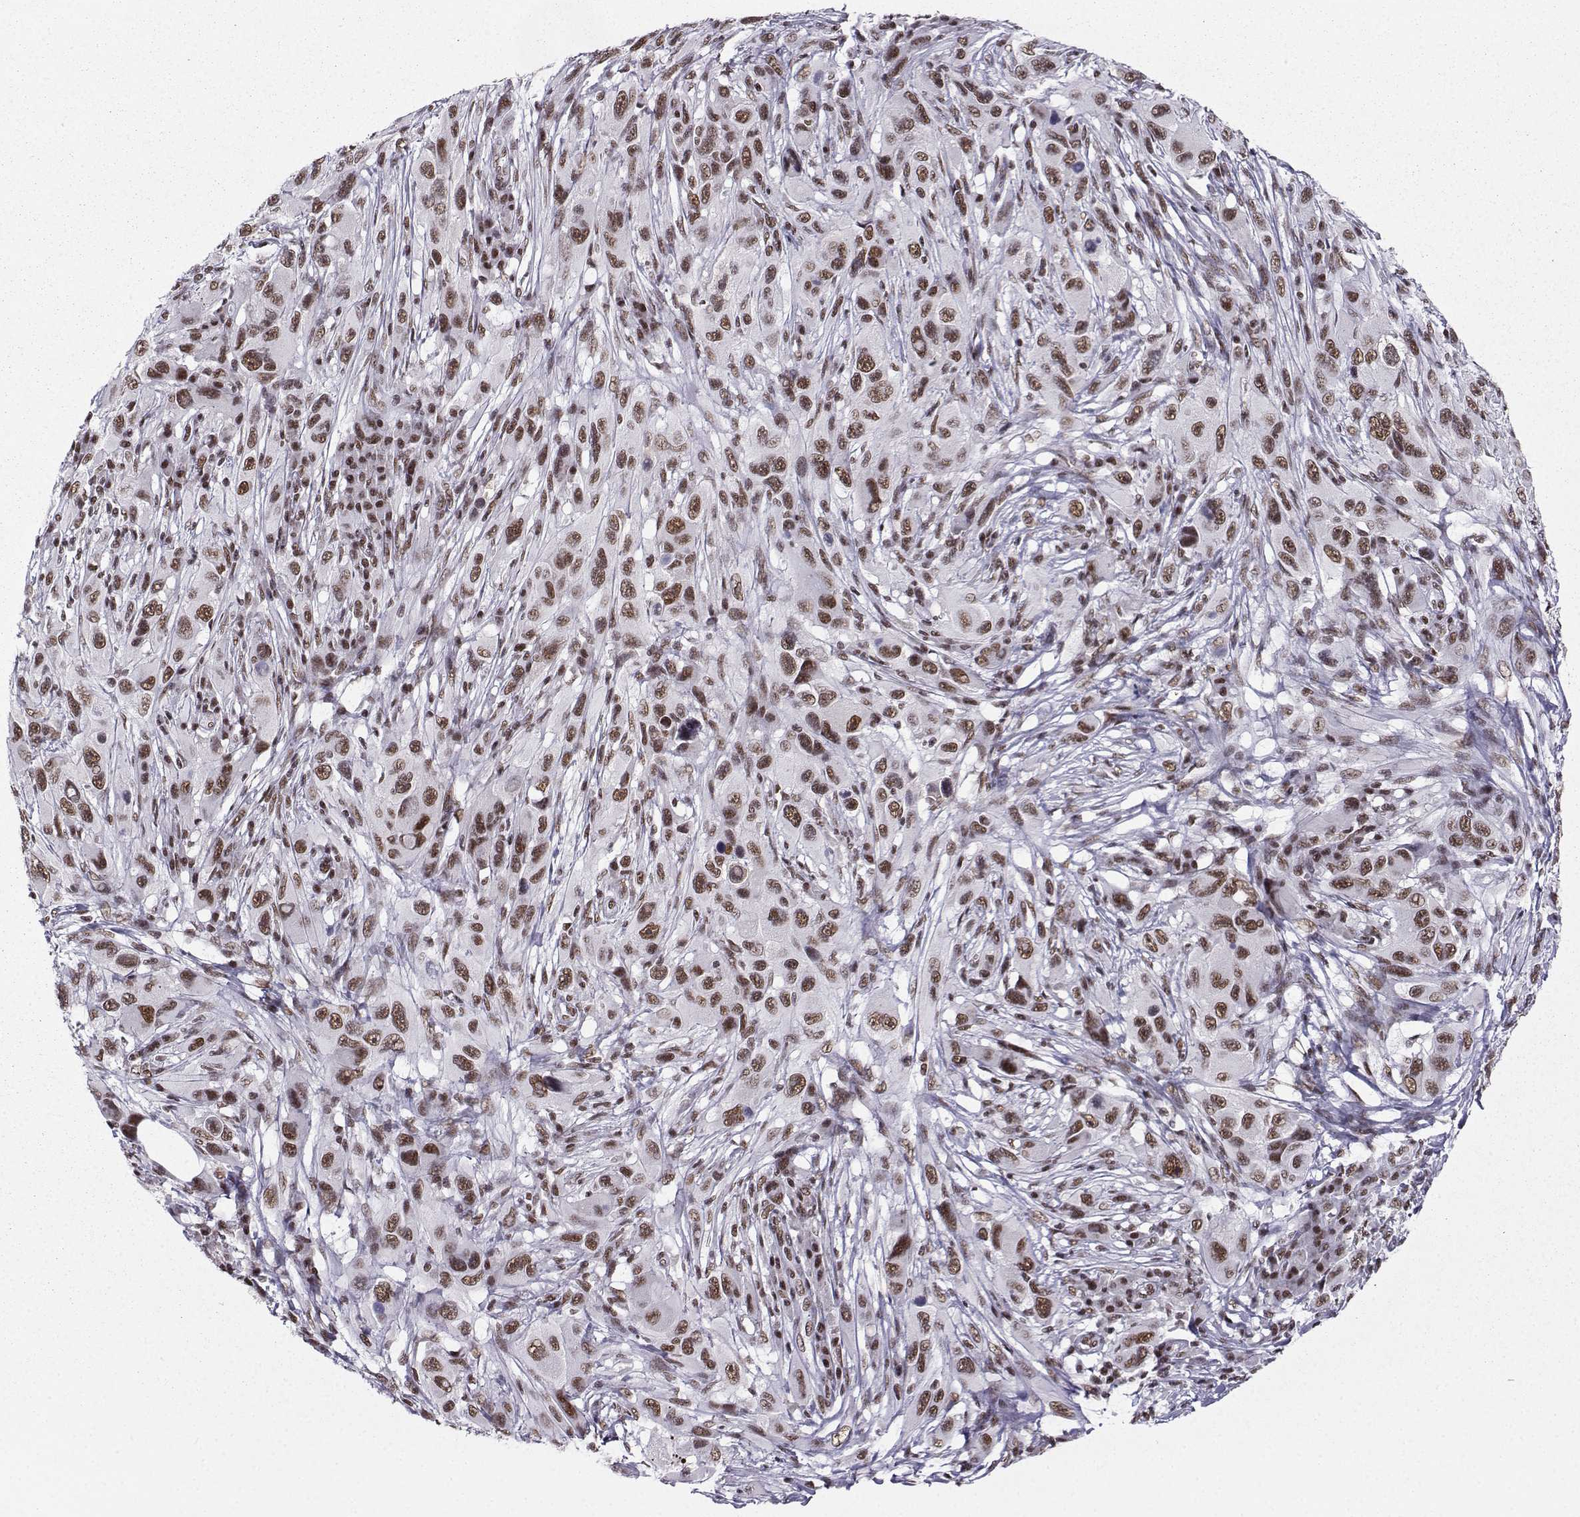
{"staining": {"intensity": "moderate", "quantity": "25%-75%", "location": "nuclear"}, "tissue": "melanoma", "cell_type": "Tumor cells", "image_type": "cancer", "snomed": [{"axis": "morphology", "description": "Malignant melanoma, NOS"}, {"axis": "topography", "description": "Skin"}], "caption": "Melanoma stained with a protein marker demonstrates moderate staining in tumor cells.", "gene": "SNRPB2", "patient": {"sex": "male", "age": 53}}